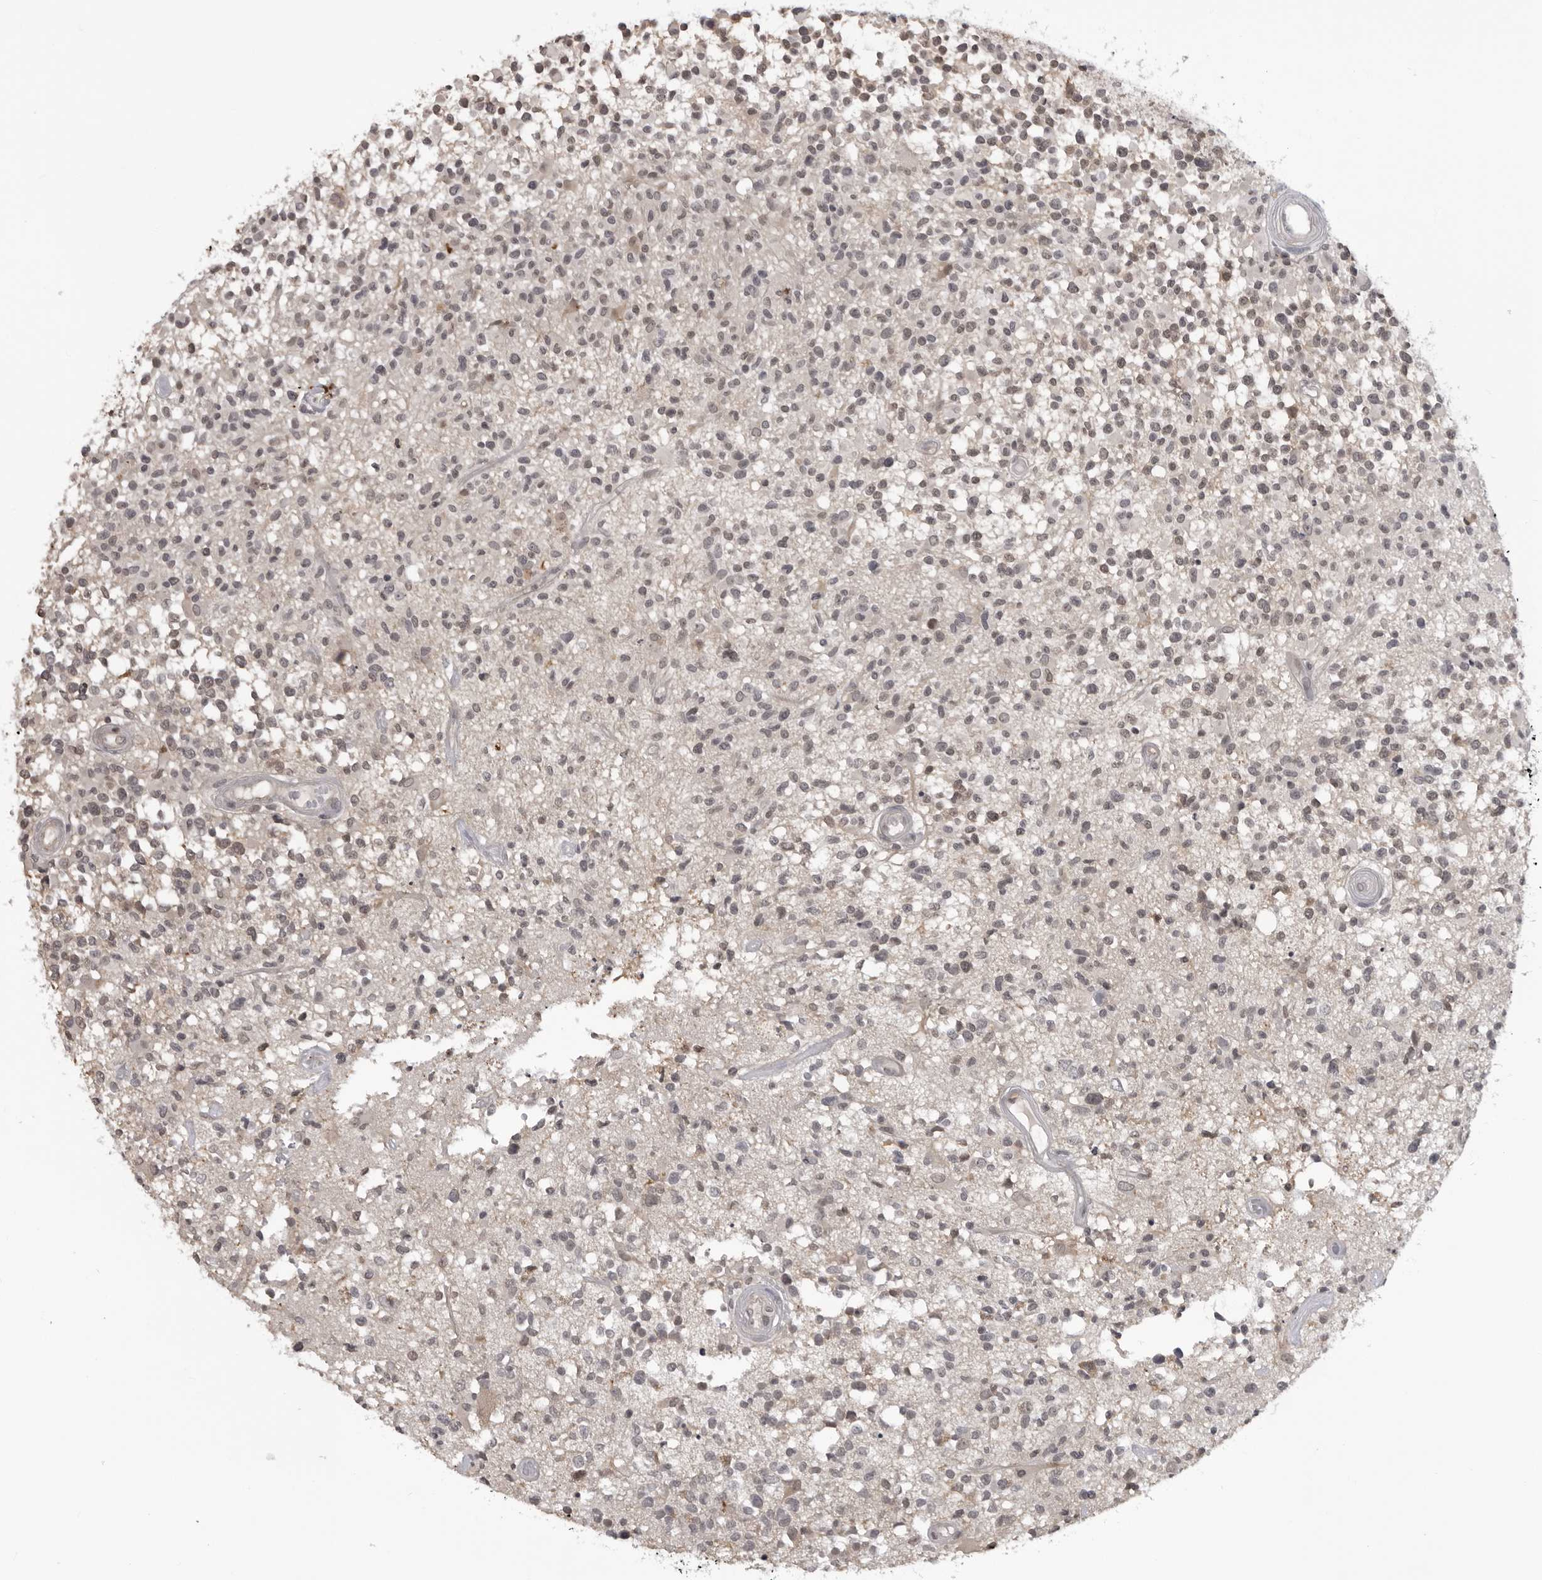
{"staining": {"intensity": "weak", "quantity": ">75%", "location": "cytoplasmic/membranous,nuclear"}, "tissue": "glioma", "cell_type": "Tumor cells", "image_type": "cancer", "snomed": [{"axis": "morphology", "description": "Glioma, malignant, High grade"}, {"axis": "morphology", "description": "Glioblastoma, NOS"}, {"axis": "topography", "description": "Brain"}], "caption": "Immunohistochemical staining of human glioblastoma demonstrates low levels of weak cytoplasmic/membranous and nuclear protein positivity in about >75% of tumor cells.", "gene": "PDCL3", "patient": {"sex": "male", "age": 60}}